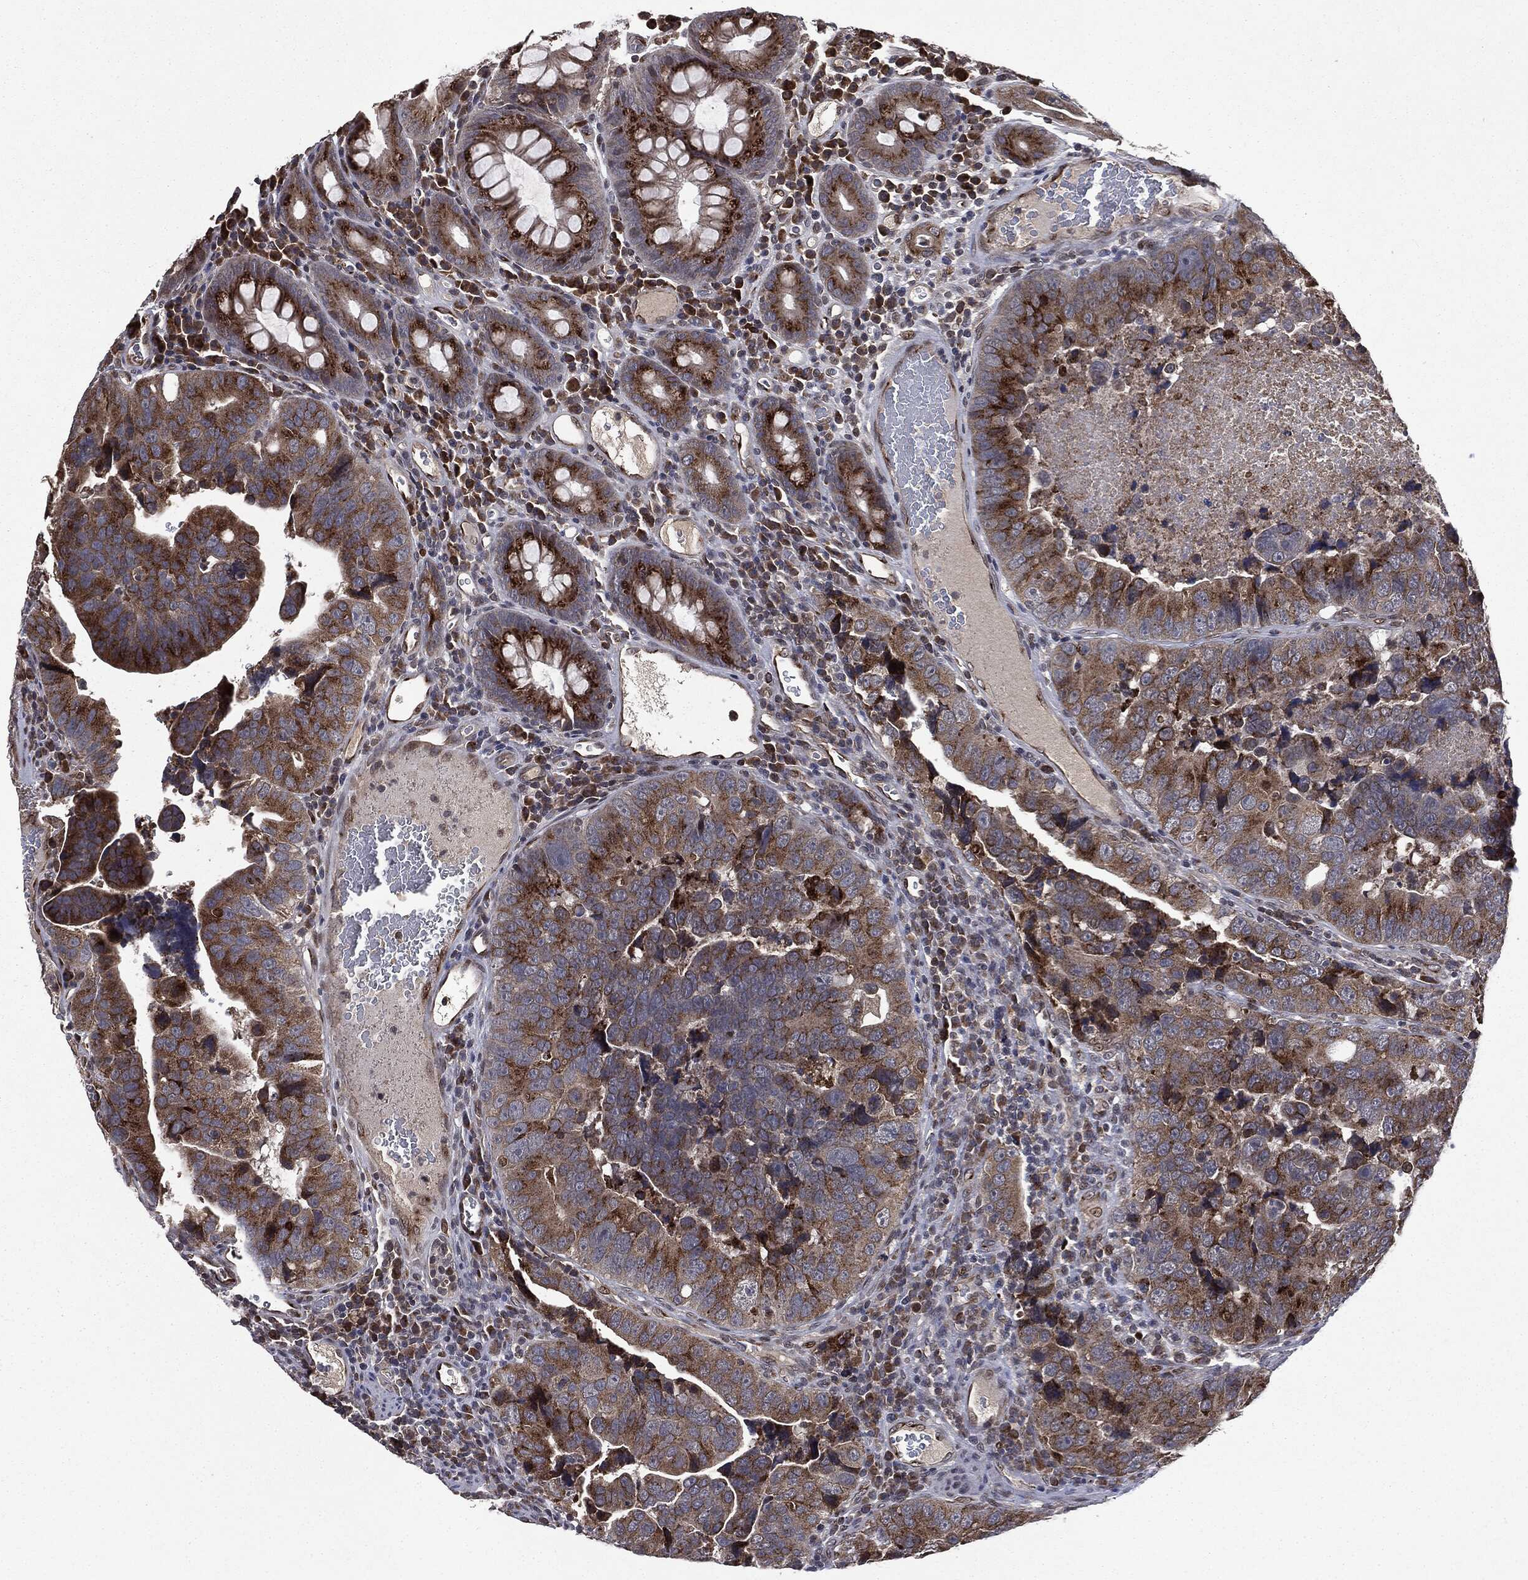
{"staining": {"intensity": "strong", "quantity": "25%-75%", "location": "cytoplasmic/membranous"}, "tissue": "colorectal cancer", "cell_type": "Tumor cells", "image_type": "cancer", "snomed": [{"axis": "morphology", "description": "Adenocarcinoma, NOS"}, {"axis": "topography", "description": "Colon"}], "caption": "Colorectal cancer tissue exhibits strong cytoplasmic/membranous expression in about 25%-75% of tumor cells, visualized by immunohistochemistry. Using DAB (brown) and hematoxylin (blue) stains, captured at high magnification using brightfield microscopy.", "gene": "PLPPR2", "patient": {"sex": "female", "age": 72}}